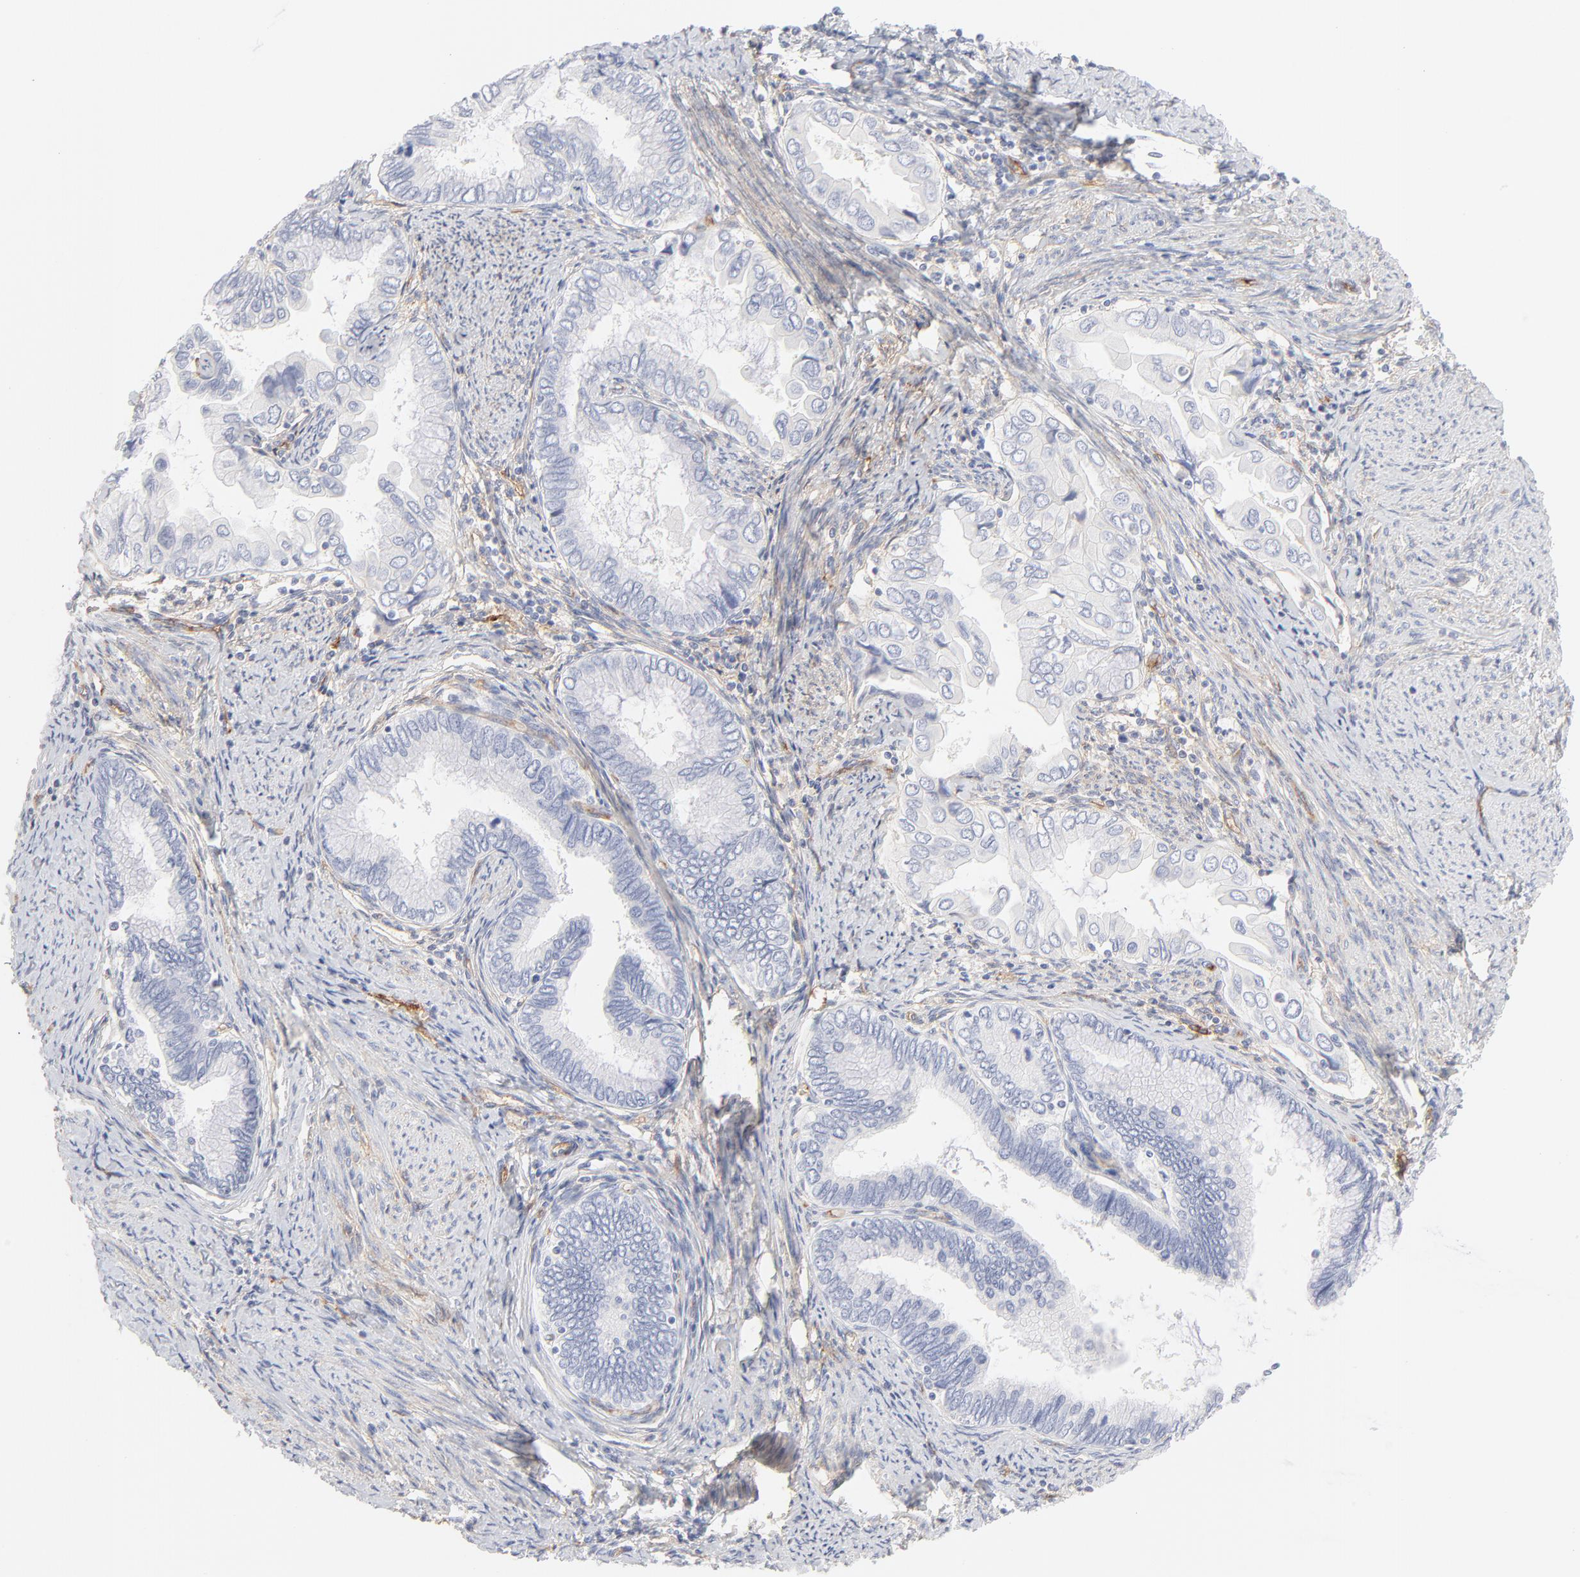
{"staining": {"intensity": "negative", "quantity": "none", "location": "none"}, "tissue": "cervical cancer", "cell_type": "Tumor cells", "image_type": "cancer", "snomed": [{"axis": "morphology", "description": "Adenocarcinoma, NOS"}, {"axis": "topography", "description": "Cervix"}], "caption": "Immunohistochemistry photomicrograph of neoplastic tissue: human cervical cancer (adenocarcinoma) stained with DAB (3,3'-diaminobenzidine) shows no significant protein staining in tumor cells.", "gene": "ITGA5", "patient": {"sex": "female", "age": 49}}